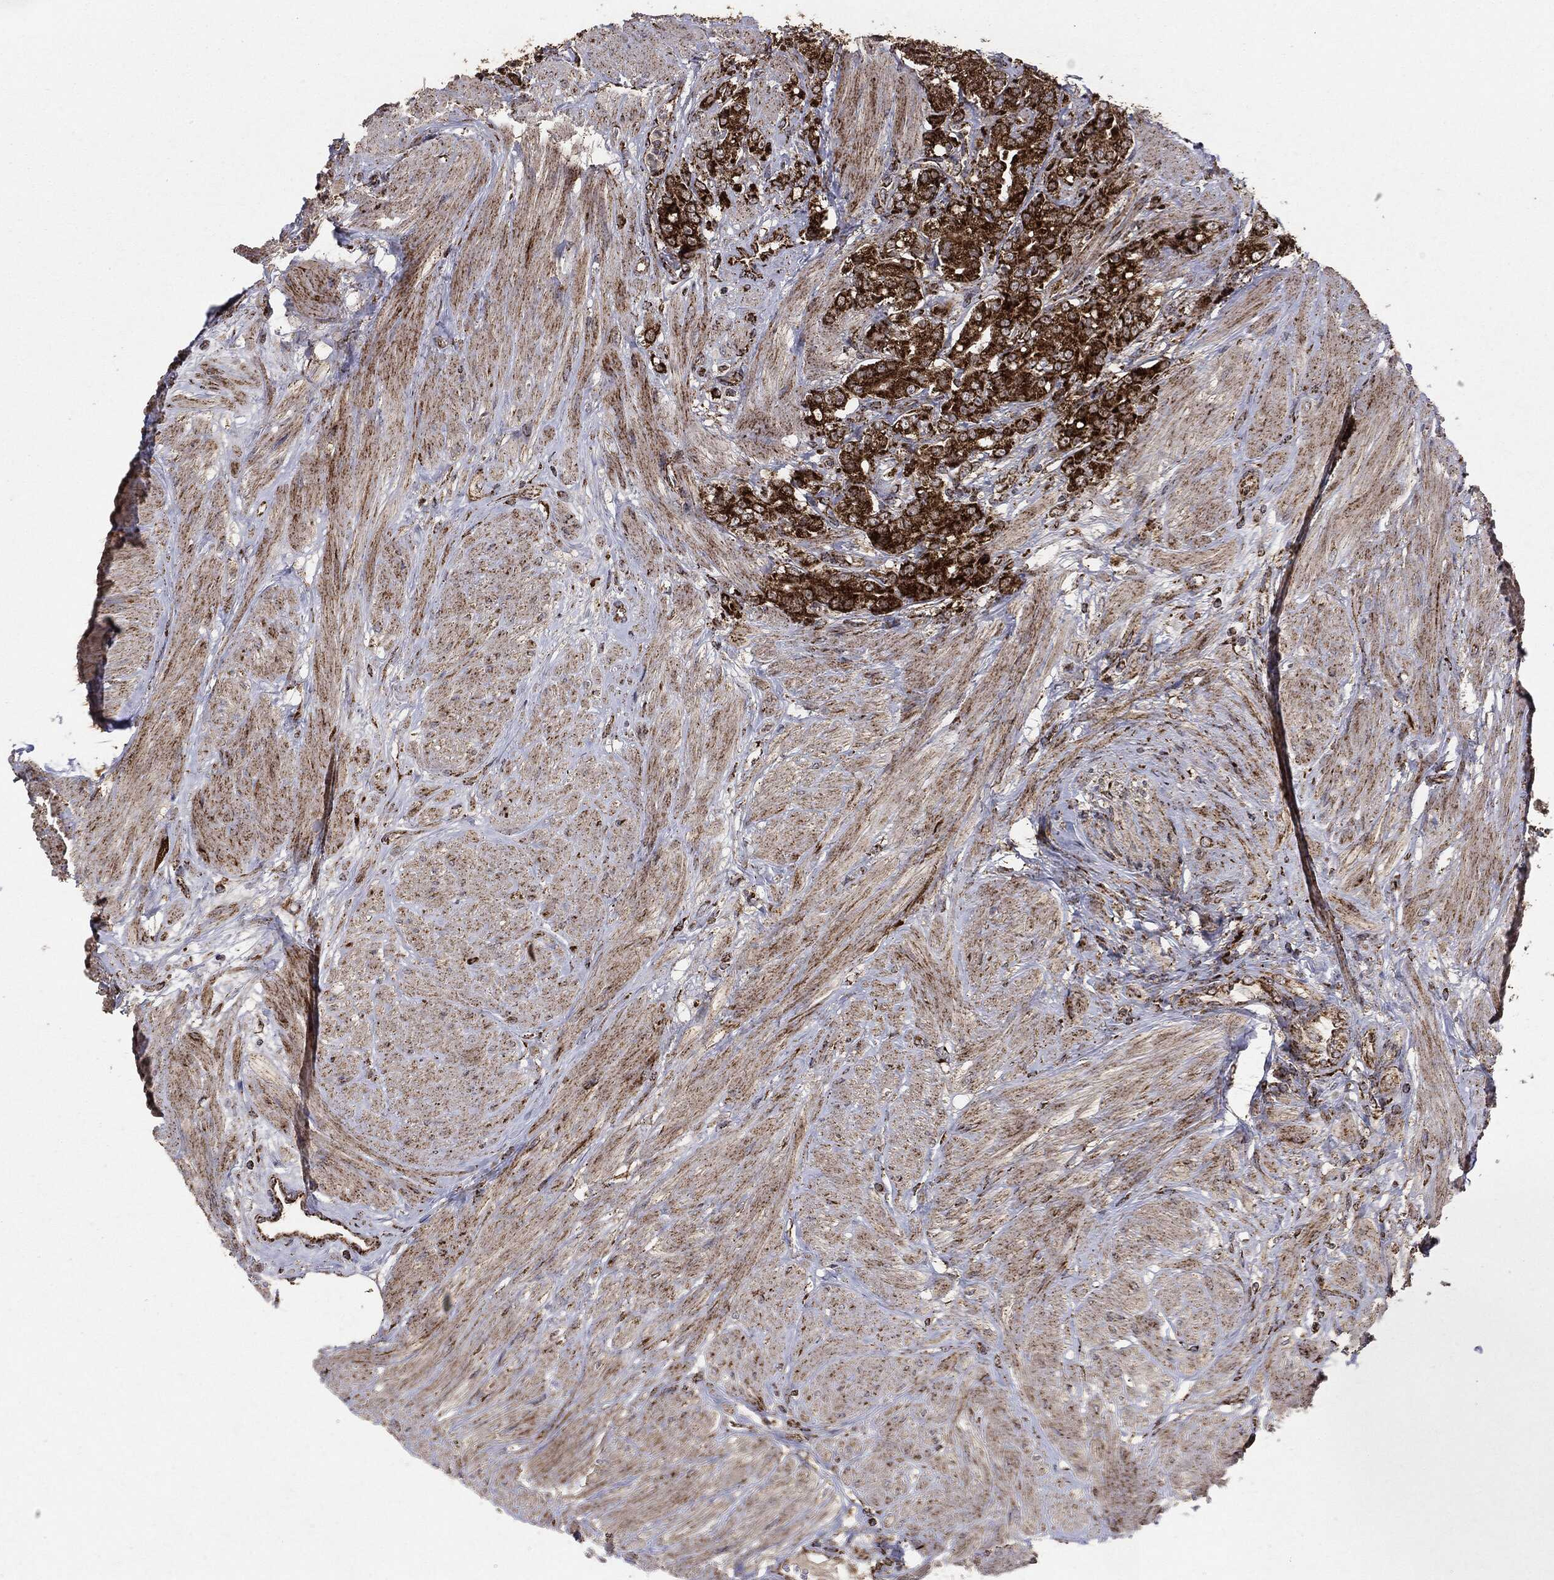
{"staining": {"intensity": "strong", "quantity": ">75%", "location": "cytoplasmic/membranous"}, "tissue": "prostate cancer", "cell_type": "Tumor cells", "image_type": "cancer", "snomed": [{"axis": "morphology", "description": "Adenocarcinoma, NOS"}, {"axis": "topography", "description": "Prostate and seminal vesicle, NOS"}, {"axis": "topography", "description": "Prostate"}], "caption": "Strong cytoplasmic/membranous expression for a protein is present in approximately >75% of tumor cells of prostate adenocarcinoma using IHC.", "gene": "MAP2K1", "patient": {"sex": "male", "age": 67}}